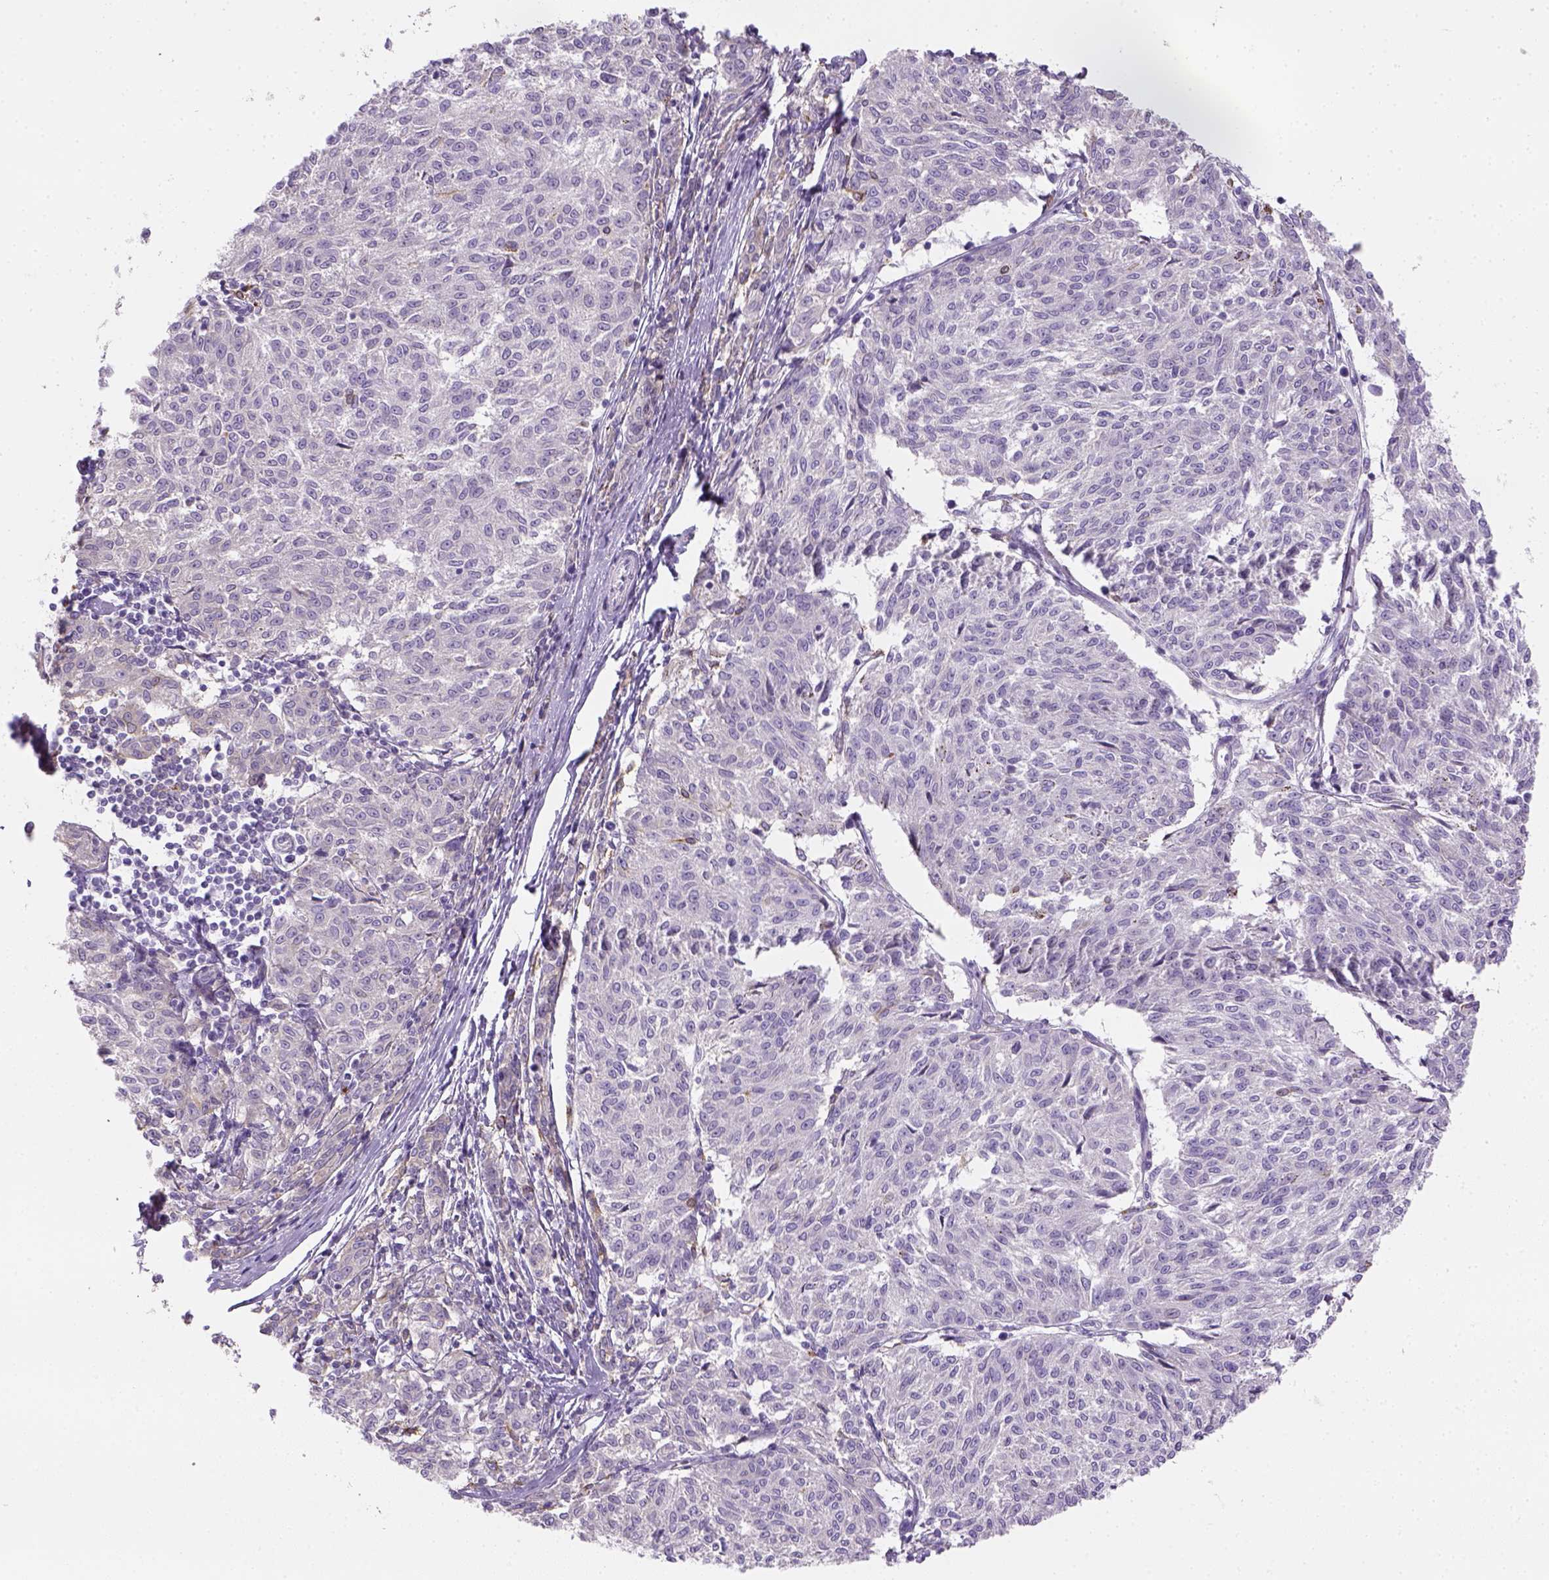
{"staining": {"intensity": "negative", "quantity": "none", "location": "none"}, "tissue": "melanoma", "cell_type": "Tumor cells", "image_type": "cancer", "snomed": [{"axis": "morphology", "description": "Malignant melanoma, NOS"}, {"axis": "topography", "description": "Skin"}], "caption": "Immunohistochemistry photomicrograph of malignant melanoma stained for a protein (brown), which reveals no positivity in tumor cells.", "gene": "CACNB1", "patient": {"sex": "female", "age": 72}}